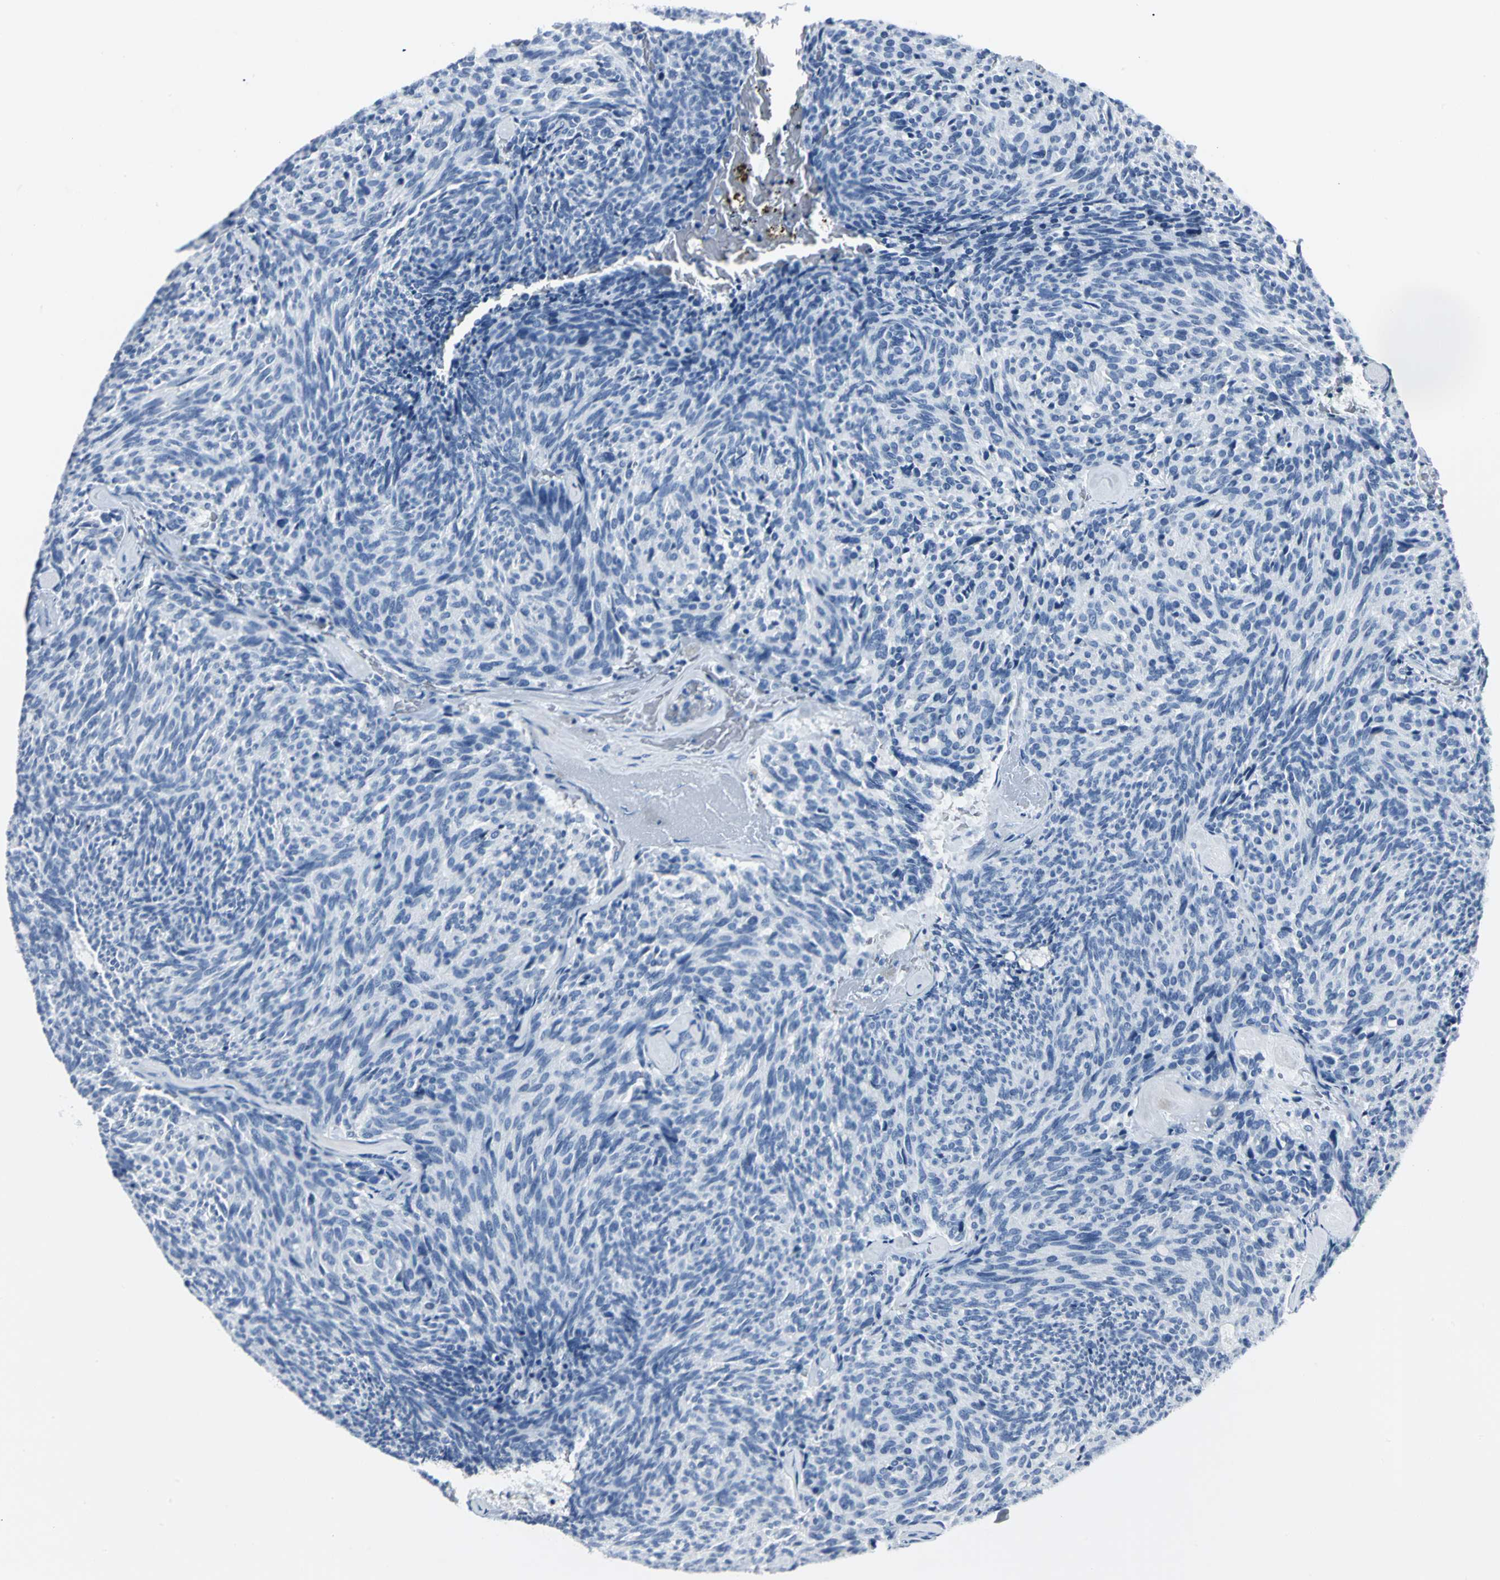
{"staining": {"intensity": "negative", "quantity": "none", "location": "none"}, "tissue": "carcinoid", "cell_type": "Tumor cells", "image_type": "cancer", "snomed": [{"axis": "morphology", "description": "Carcinoid, malignant, NOS"}, {"axis": "topography", "description": "Pancreas"}], "caption": "This photomicrograph is of malignant carcinoid stained with IHC to label a protein in brown with the nuclei are counter-stained blue. There is no staining in tumor cells.", "gene": "RIPOR1", "patient": {"sex": "female", "age": 54}}